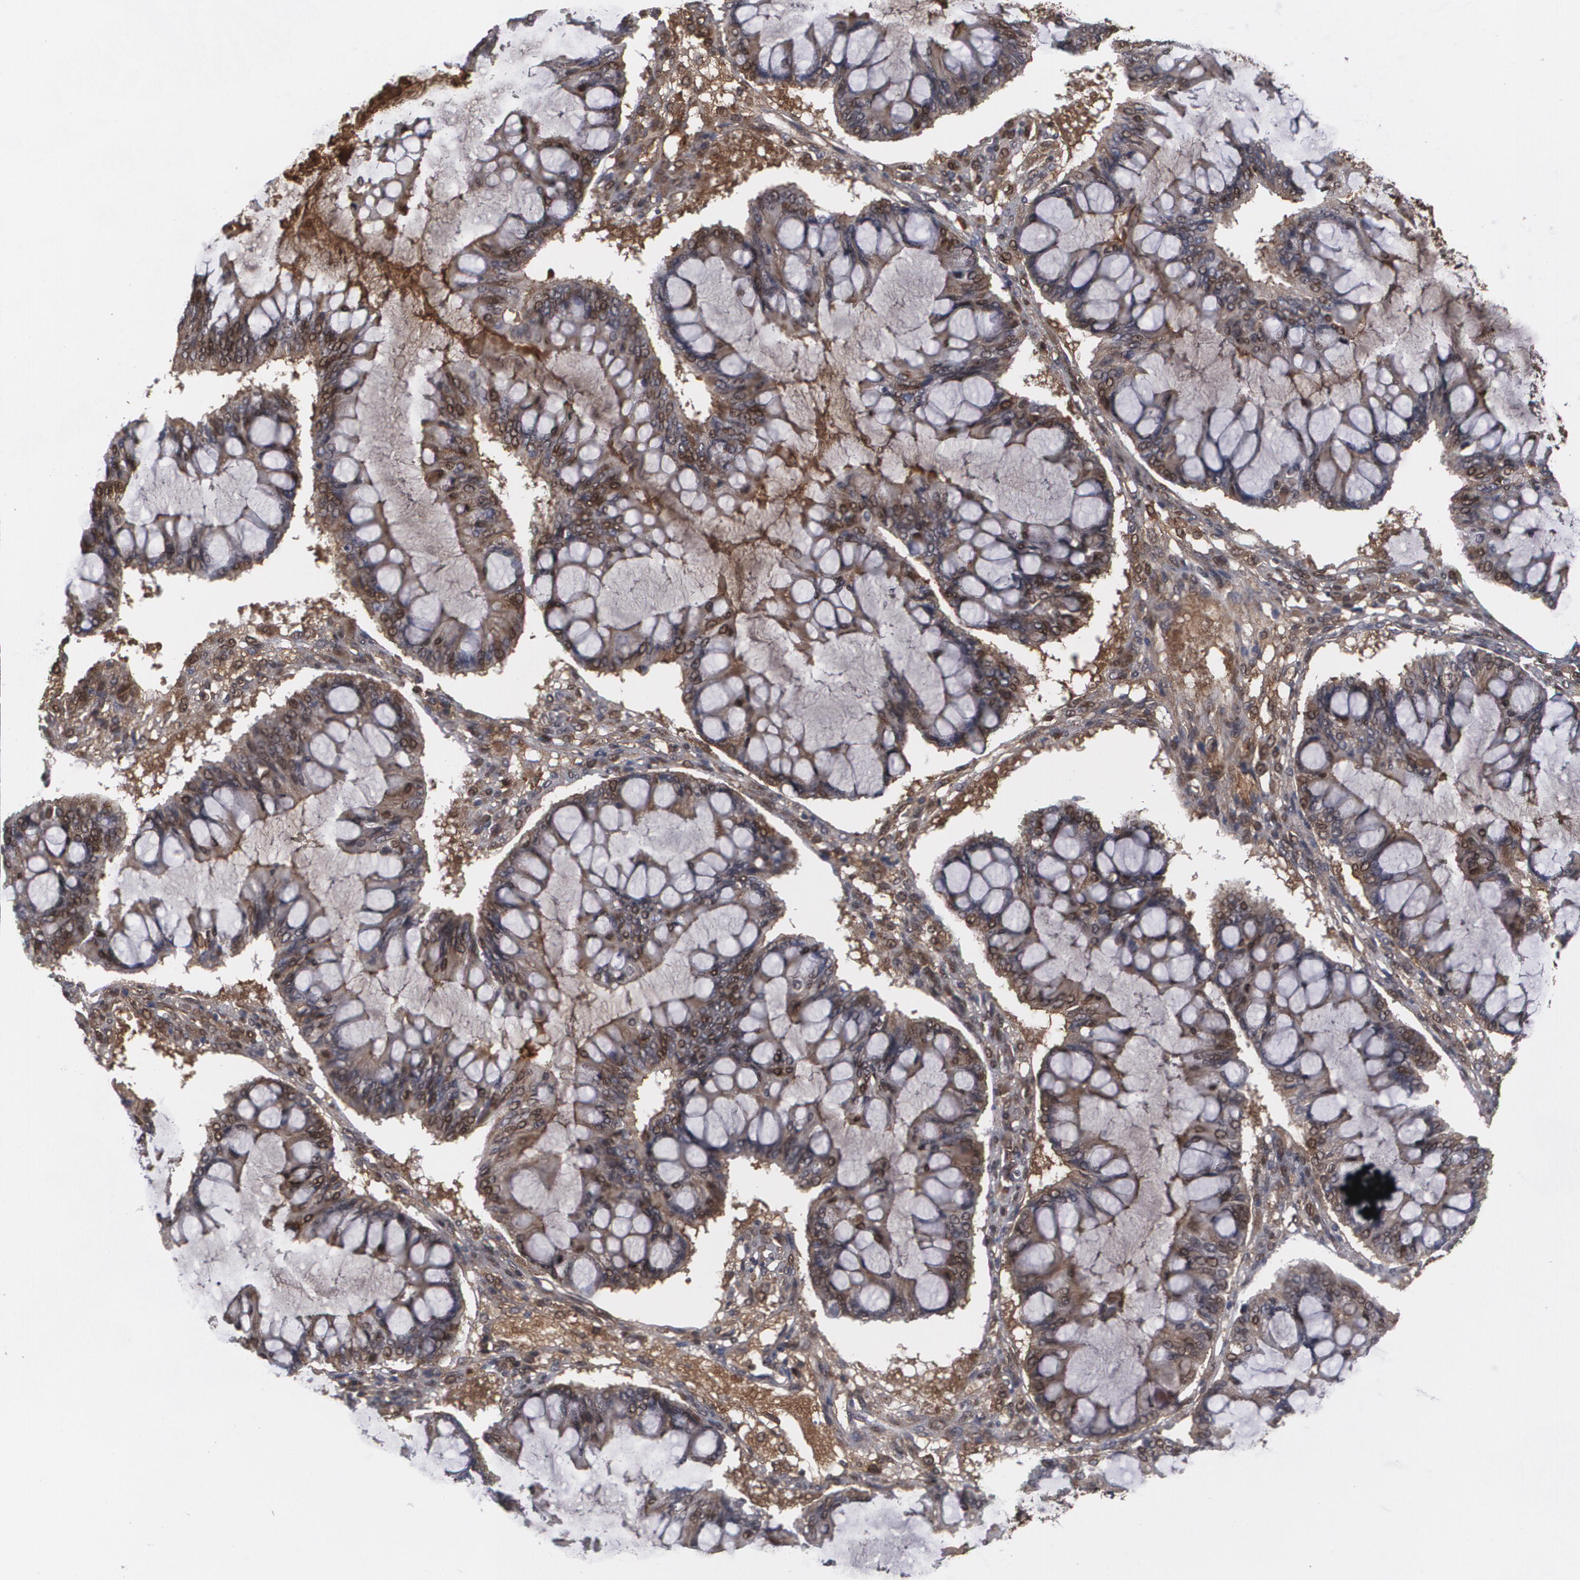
{"staining": {"intensity": "moderate", "quantity": "25%-75%", "location": "cytoplasmic/membranous"}, "tissue": "ovarian cancer", "cell_type": "Tumor cells", "image_type": "cancer", "snomed": [{"axis": "morphology", "description": "Cystadenocarcinoma, mucinous, NOS"}, {"axis": "topography", "description": "Ovary"}], "caption": "Immunohistochemistry (IHC) of mucinous cystadenocarcinoma (ovarian) reveals medium levels of moderate cytoplasmic/membranous expression in approximately 25%-75% of tumor cells. The staining is performed using DAB (3,3'-diaminobenzidine) brown chromogen to label protein expression. The nuclei are counter-stained blue using hematoxylin.", "gene": "LRG1", "patient": {"sex": "female", "age": 37}}